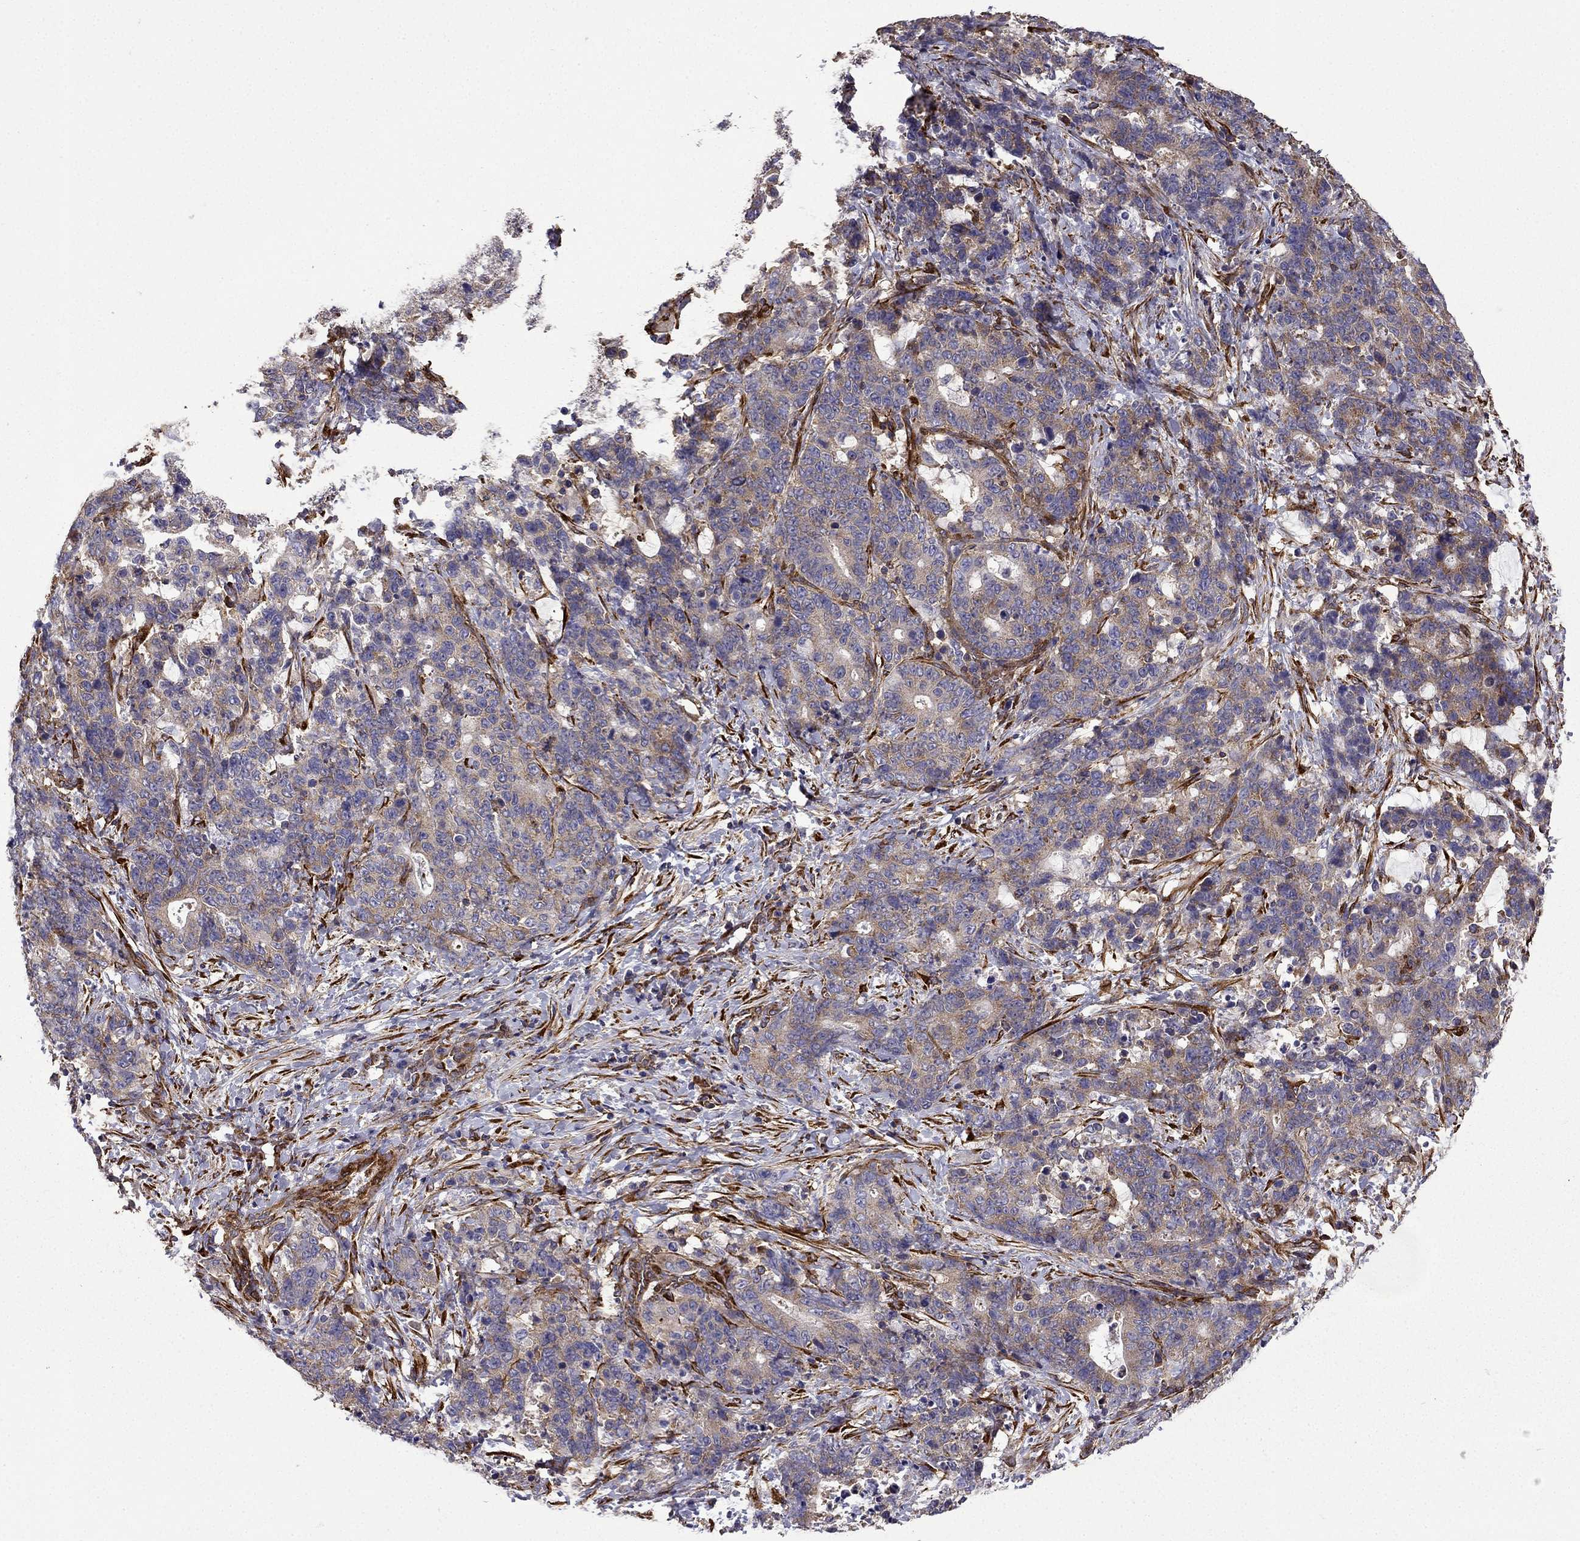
{"staining": {"intensity": "weak", "quantity": ">75%", "location": "cytoplasmic/membranous"}, "tissue": "stomach cancer", "cell_type": "Tumor cells", "image_type": "cancer", "snomed": [{"axis": "morphology", "description": "Normal tissue, NOS"}, {"axis": "morphology", "description": "Adenocarcinoma, NOS"}, {"axis": "topography", "description": "Stomach"}], "caption": "Immunohistochemical staining of human adenocarcinoma (stomach) displays low levels of weak cytoplasmic/membranous expression in approximately >75% of tumor cells.", "gene": "MAP4", "patient": {"sex": "female", "age": 64}}